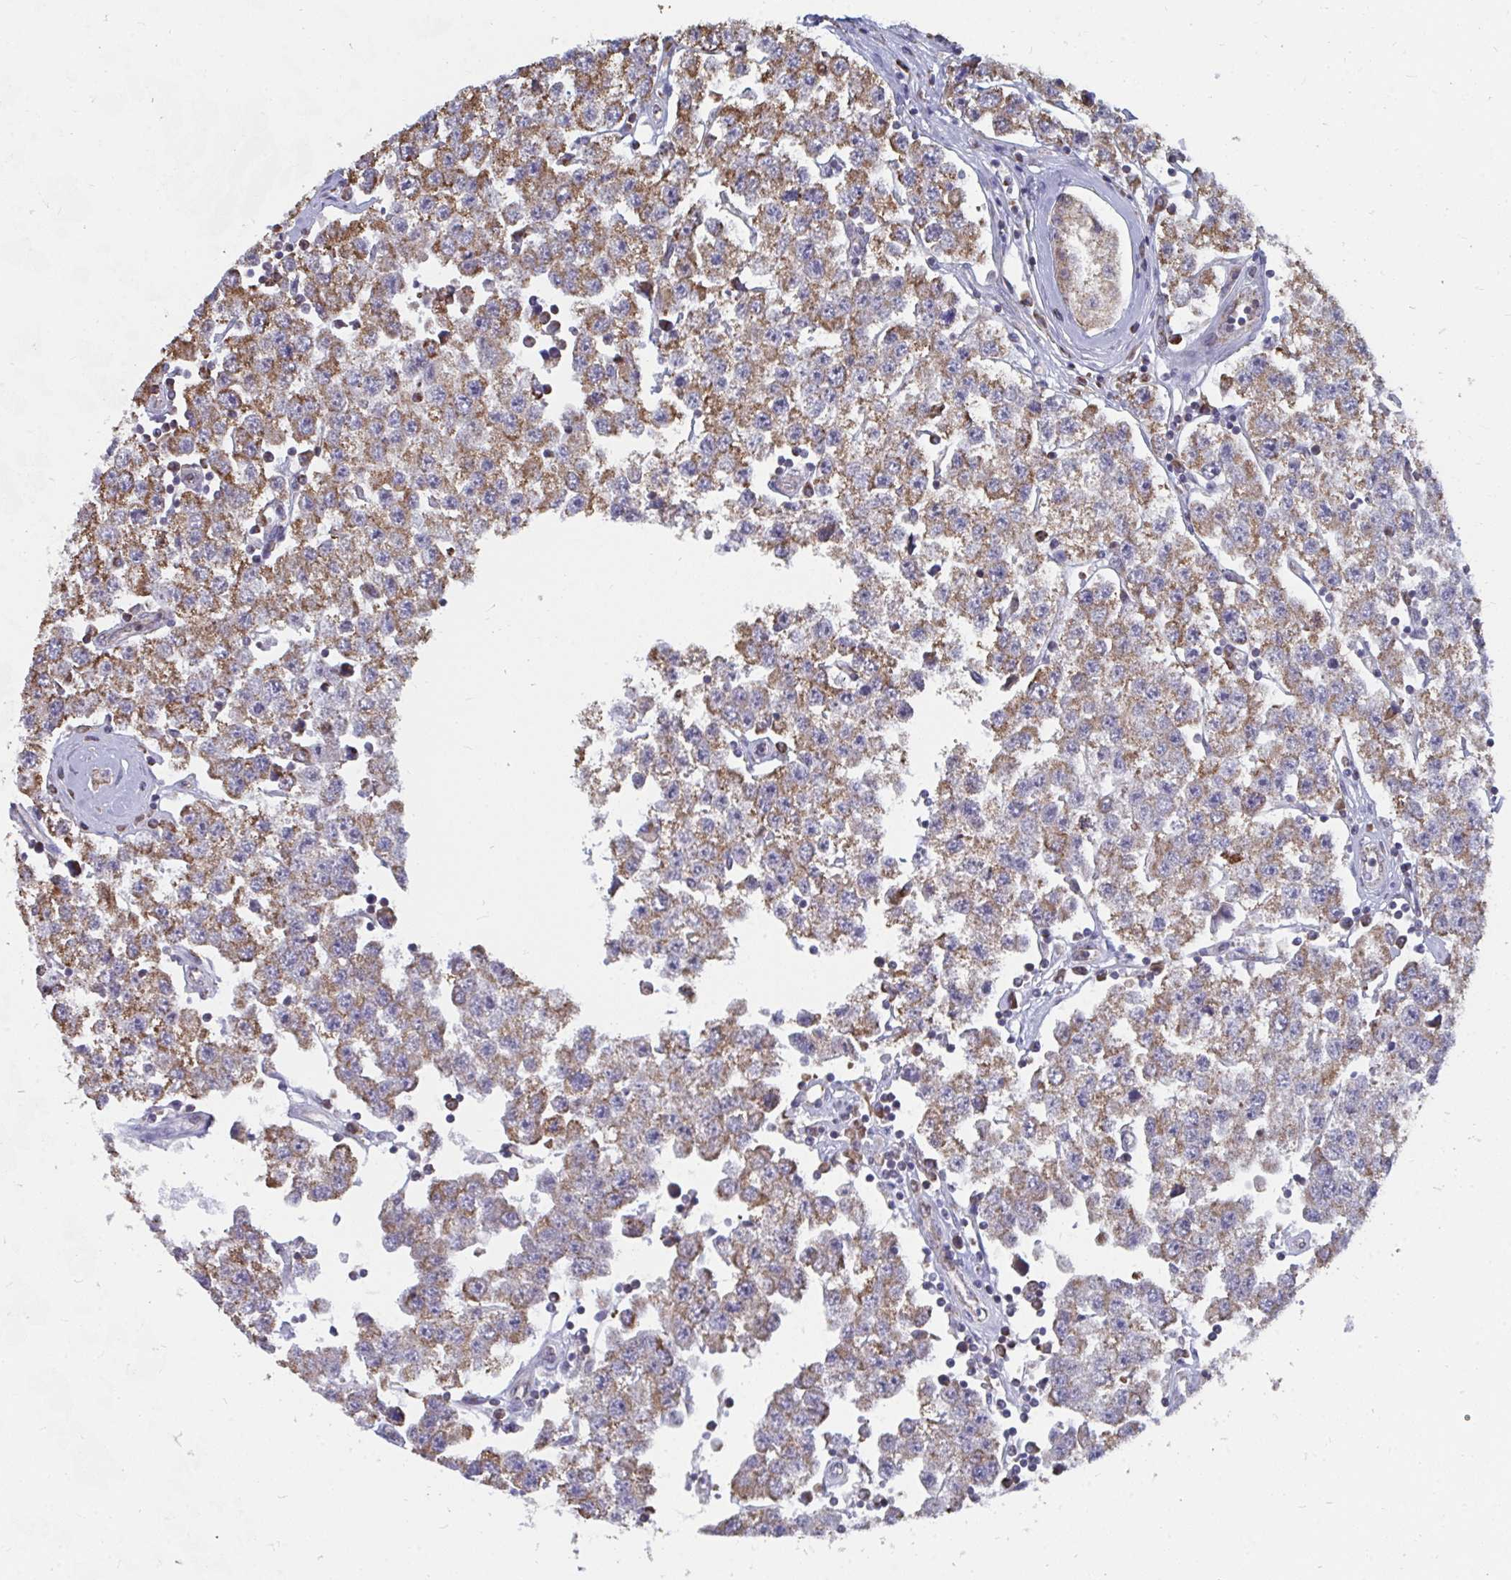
{"staining": {"intensity": "moderate", "quantity": ">75%", "location": "cytoplasmic/membranous"}, "tissue": "testis cancer", "cell_type": "Tumor cells", "image_type": "cancer", "snomed": [{"axis": "morphology", "description": "Seminoma, NOS"}, {"axis": "topography", "description": "Testis"}], "caption": "Protein analysis of testis seminoma tissue exhibits moderate cytoplasmic/membranous staining in about >75% of tumor cells.", "gene": "ELAVL1", "patient": {"sex": "male", "age": 34}}